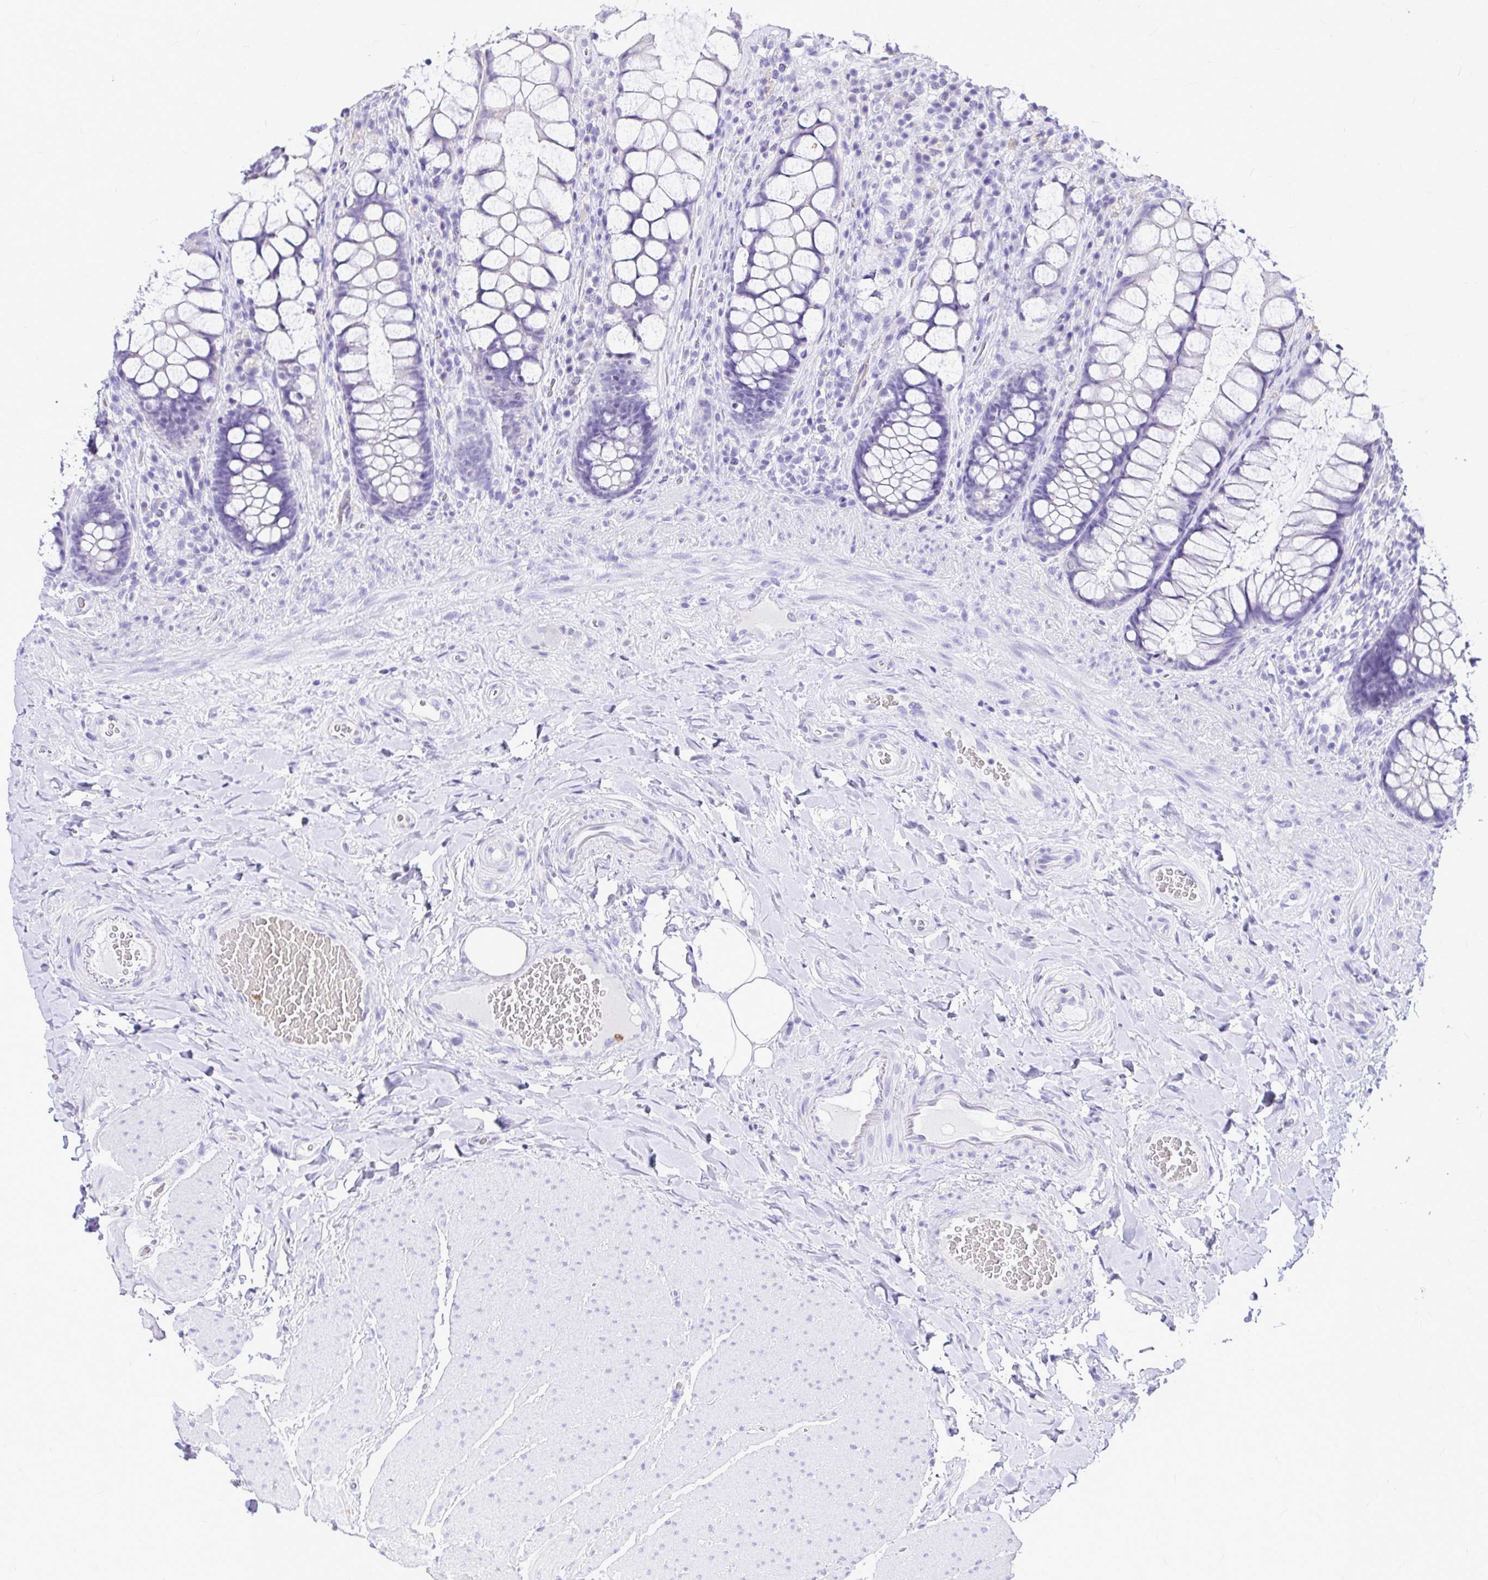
{"staining": {"intensity": "negative", "quantity": "none", "location": "none"}, "tissue": "rectum", "cell_type": "Glandular cells", "image_type": "normal", "snomed": [{"axis": "morphology", "description": "Normal tissue, NOS"}, {"axis": "topography", "description": "Rectum"}], "caption": "The histopathology image displays no staining of glandular cells in normal rectum.", "gene": "CLEC1B", "patient": {"sex": "female", "age": 58}}